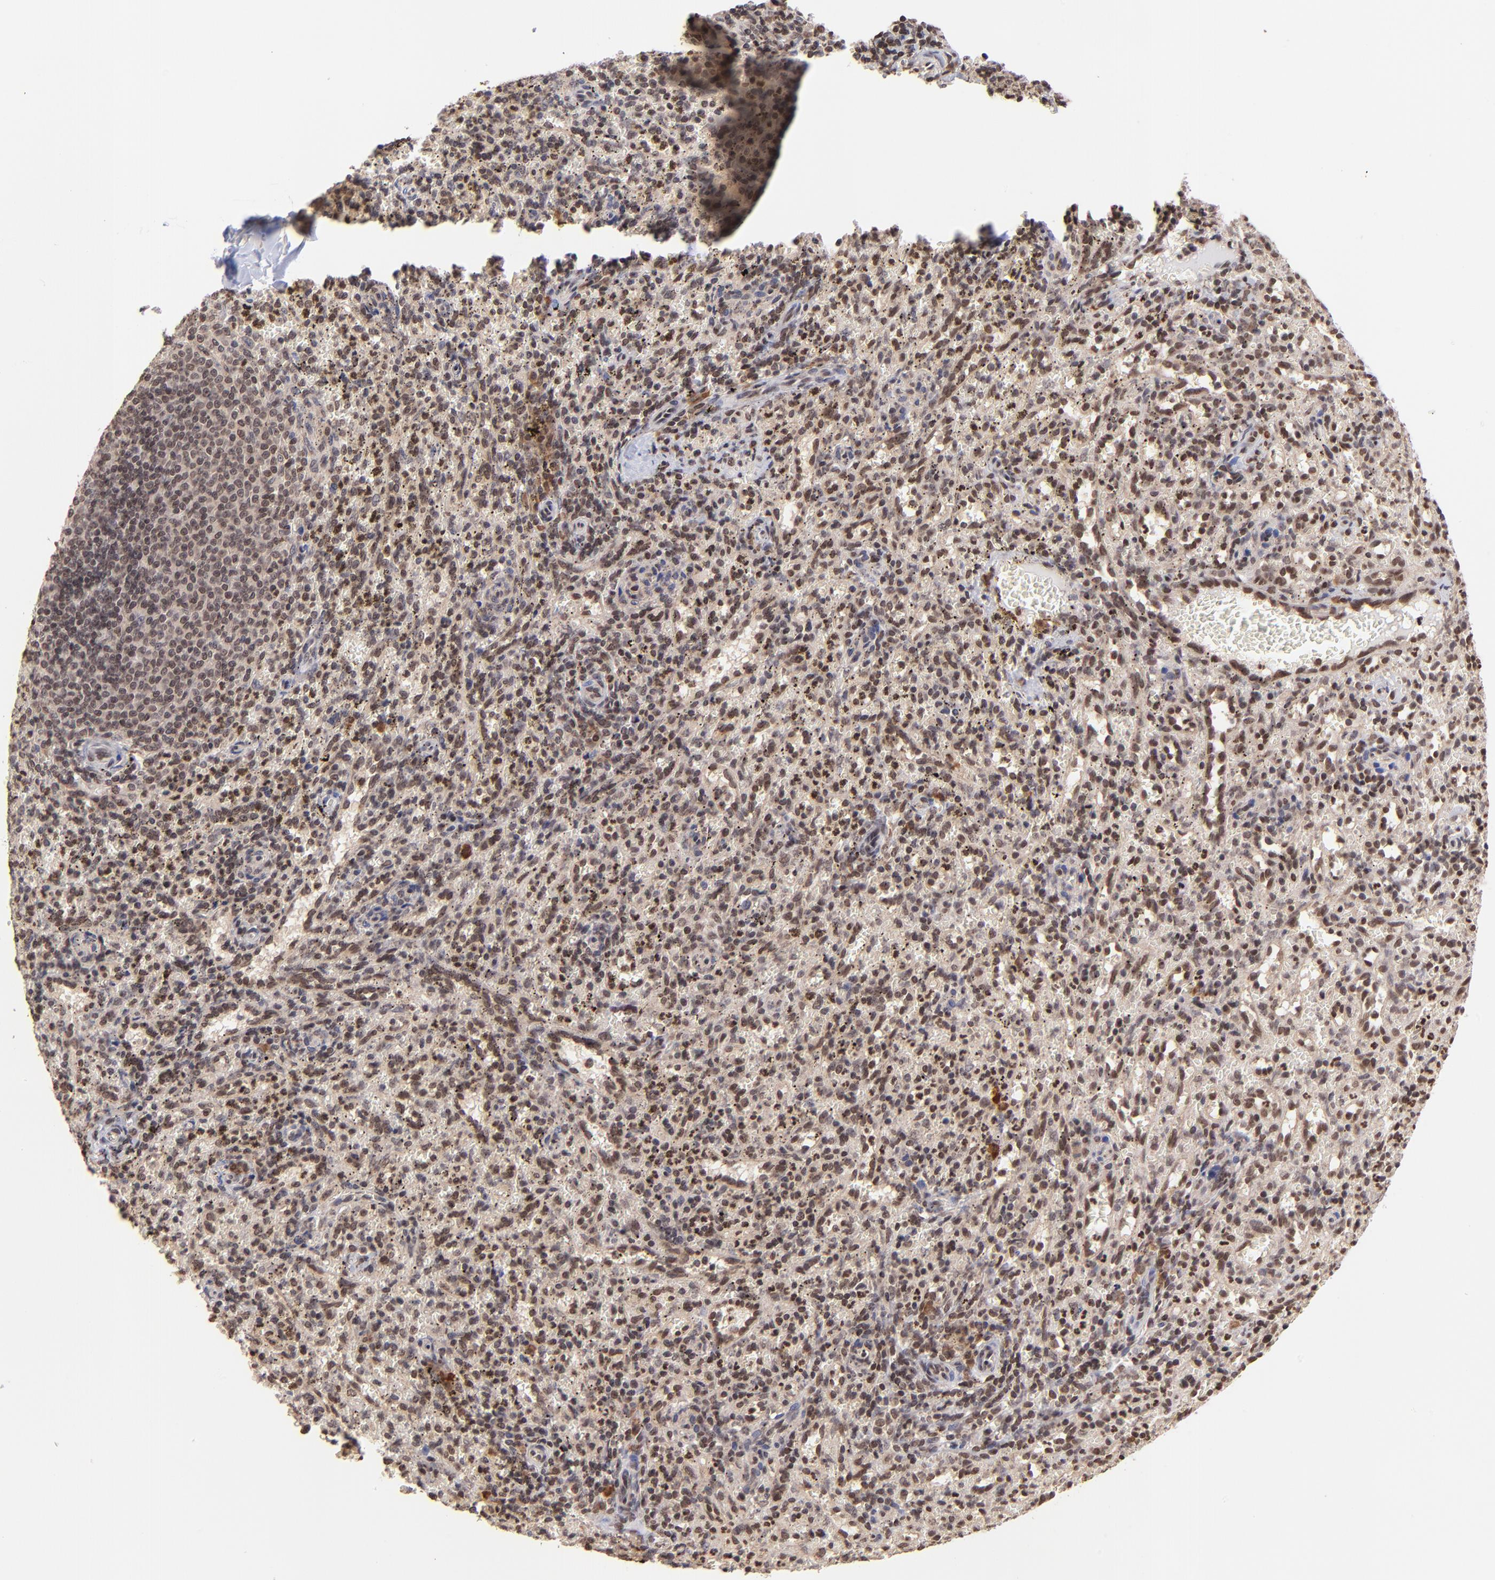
{"staining": {"intensity": "moderate", "quantity": "25%-75%", "location": "nuclear"}, "tissue": "spleen", "cell_type": "Cells in red pulp", "image_type": "normal", "snomed": [{"axis": "morphology", "description": "Normal tissue, NOS"}, {"axis": "topography", "description": "Spleen"}], "caption": "The immunohistochemical stain highlights moderate nuclear expression in cells in red pulp of unremarkable spleen.", "gene": "WDR25", "patient": {"sex": "female", "age": 10}}